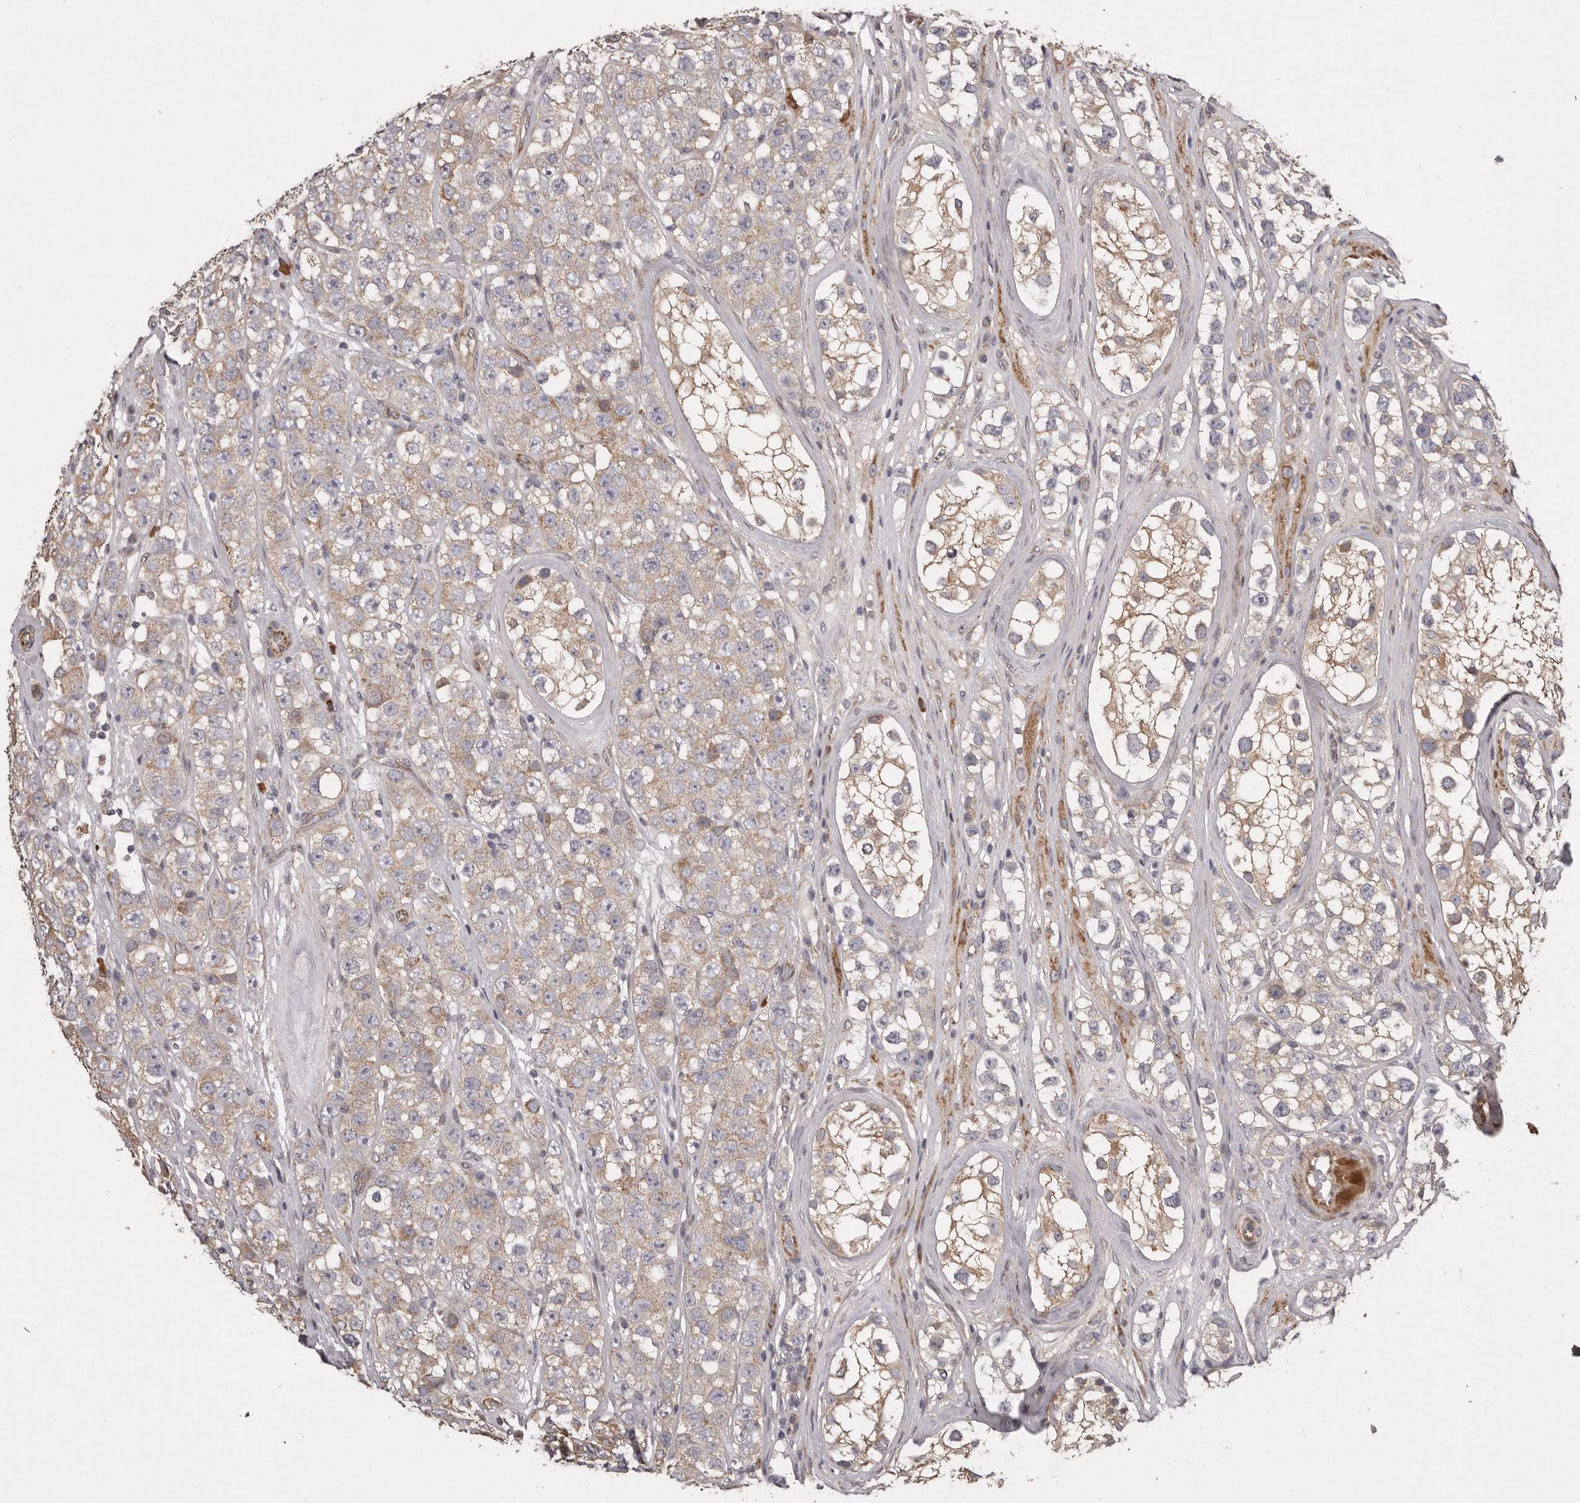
{"staining": {"intensity": "weak", "quantity": ">75%", "location": "cytoplasmic/membranous"}, "tissue": "testis cancer", "cell_type": "Tumor cells", "image_type": "cancer", "snomed": [{"axis": "morphology", "description": "Seminoma, NOS"}, {"axis": "topography", "description": "Testis"}], "caption": "Seminoma (testis) was stained to show a protein in brown. There is low levels of weak cytoplasmic/membranous staining in approximately >75% of tumor cells.", "gene": "ARMCX1", "patient": {"sex": "male", "age": 28}}